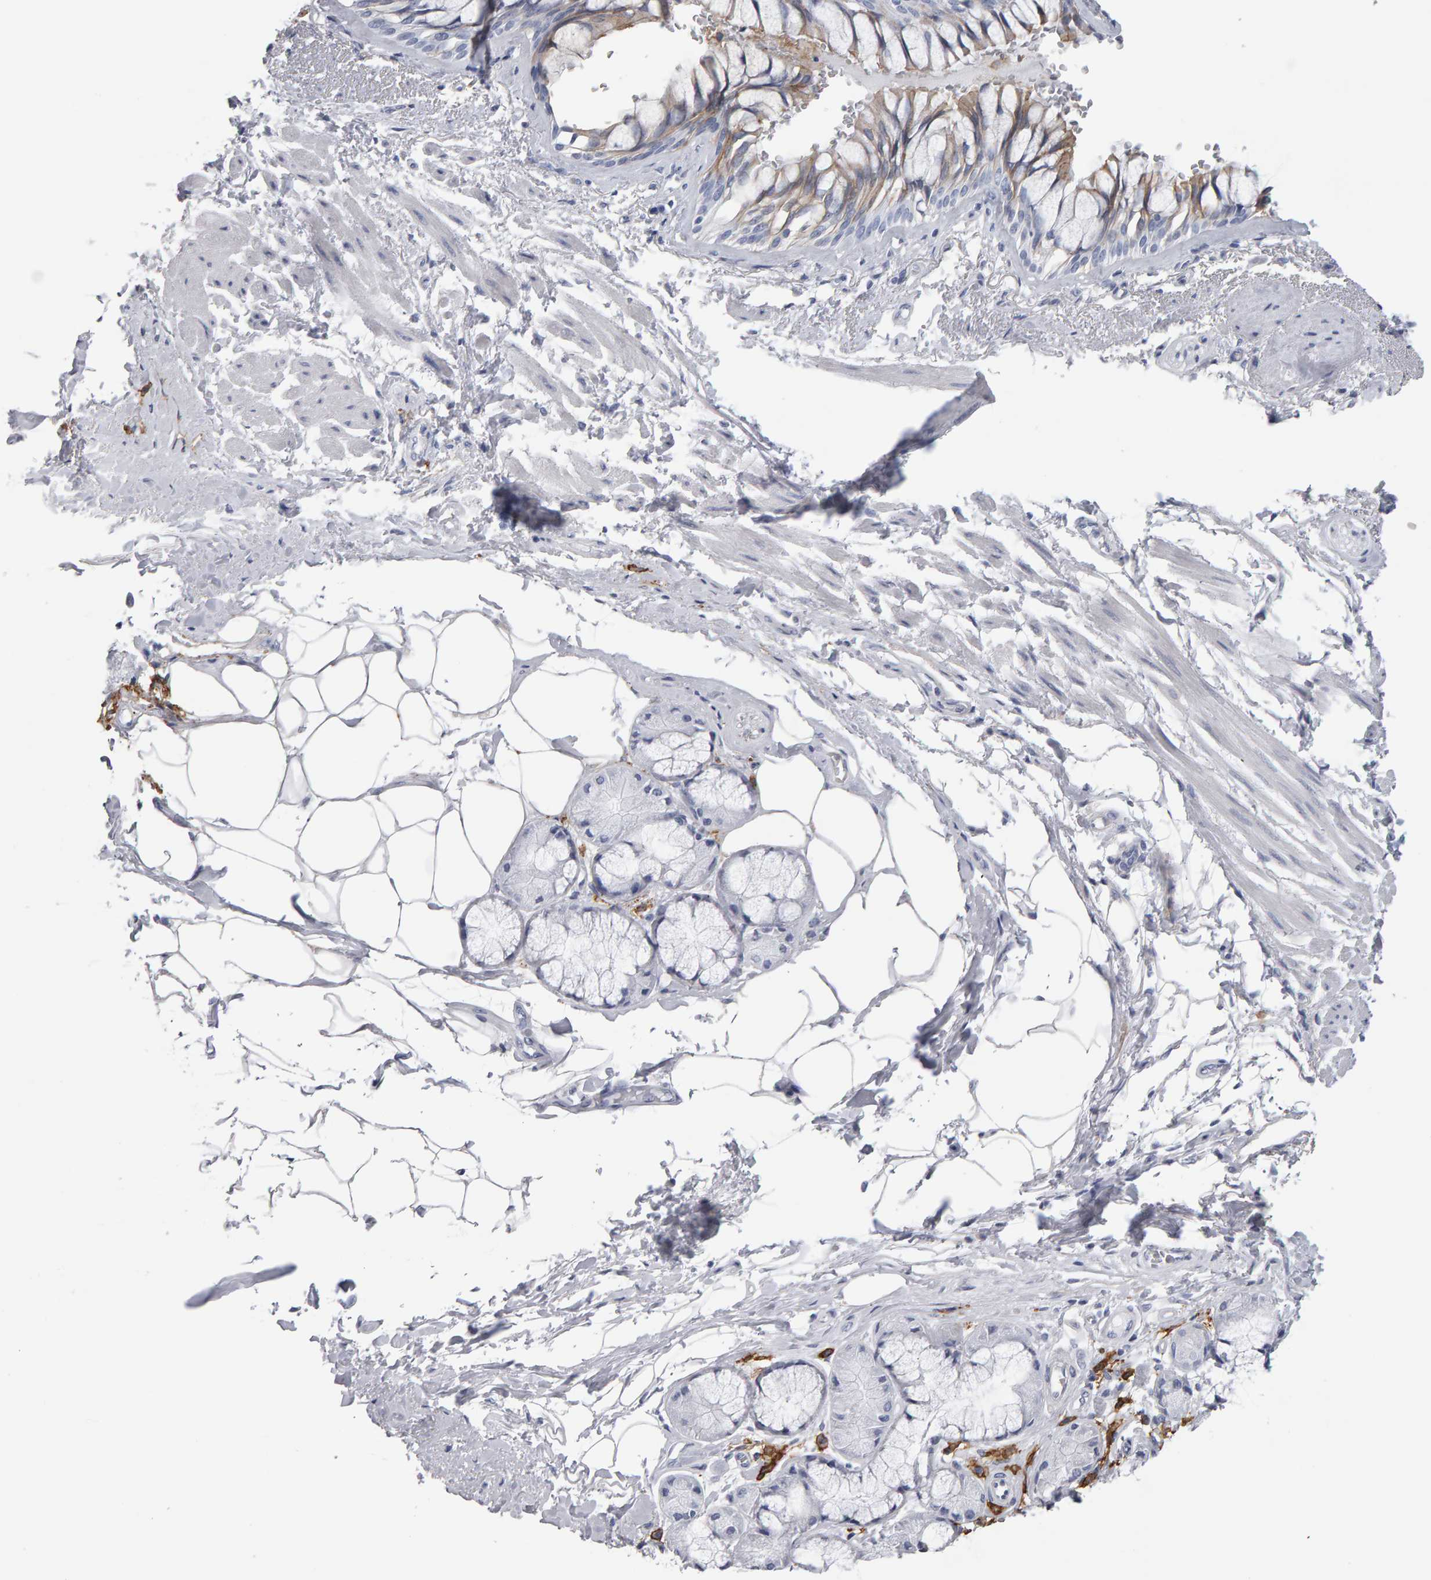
{"staining": {"intensity": "weak", "quantity": "25%-75%", "location": "cytoplasmic/membranous"}, "tissue": "bronchus", "cell_type": "Respiratory epithelial cells", "image_type": "normal", "snomed": [{"axis": "morphology", "description": "Normal tissue, NOS"}, {"axis": "topography", "description": "Bronchus"}], "caption": "This photomicrograph shows normal bronchus stained with immunohistochemistry (IHC) to label a protein in brown. The cytoplasmic/membranous of respiratory epithelial cells show weak positivity for the protein. Nuclei are counter-stained blue.", "gene": "CD38", "patient": {"sex": "male", "age": 66}}